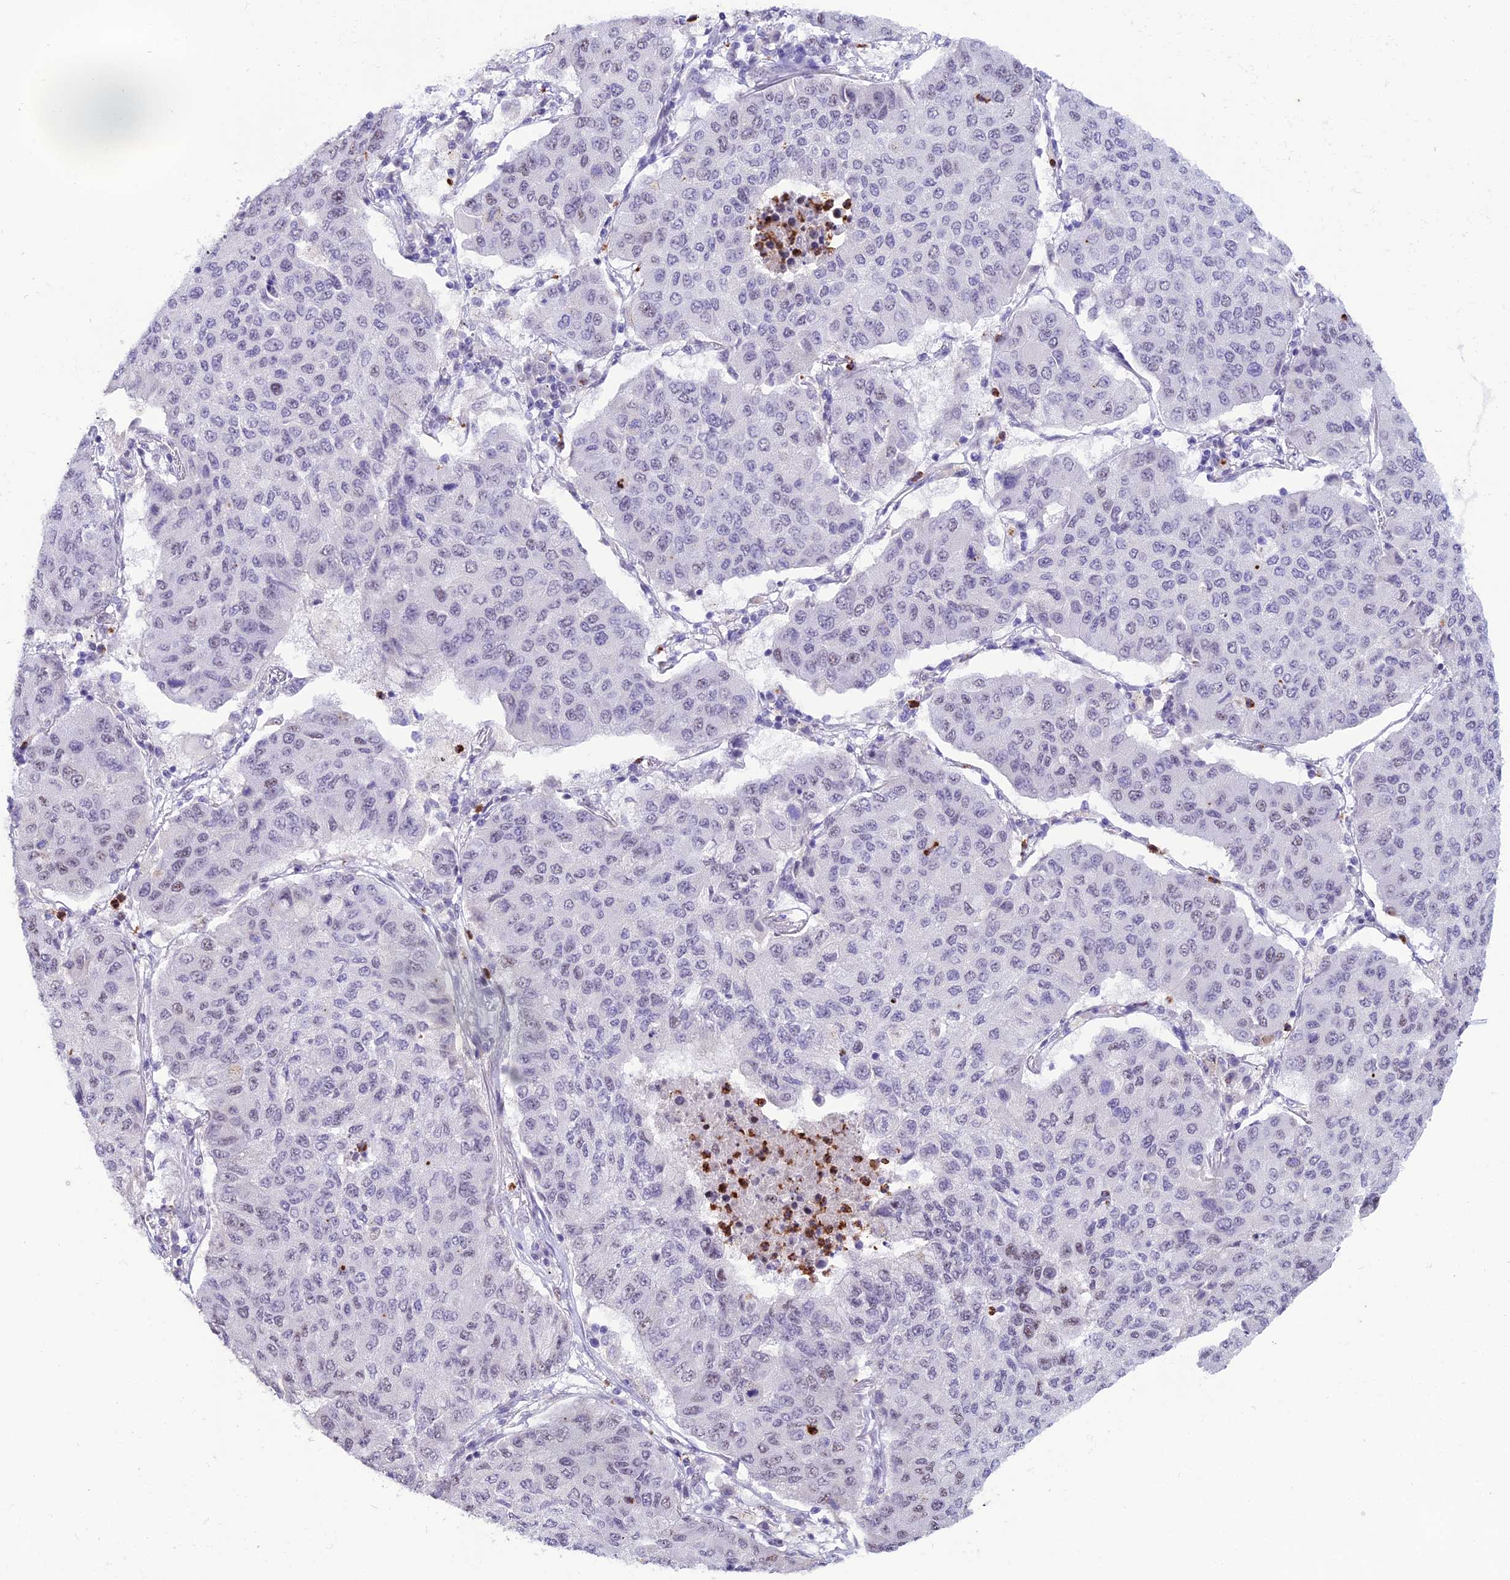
{"staining": {"intensity": "moderate", "quantity": "<25%", "location": "nuclear"}, "tissue": "lung cancer", "cell_type": "Tumor cells", "image_type": "cancer", "snomed": [{"axis": "morphology", "description": "Squamous cell carcinoma, NOS"}, {"axis": "topography", "description": "Lung"}], "caption": "The micrograph demonstrates a brown stain indicating the presence of a protein in the nuclear of tumor cells in lung cancer (squamous cell carcinoma).", "gene": "MFSD2B", "patient": {"sex": "male", "age": 74}}